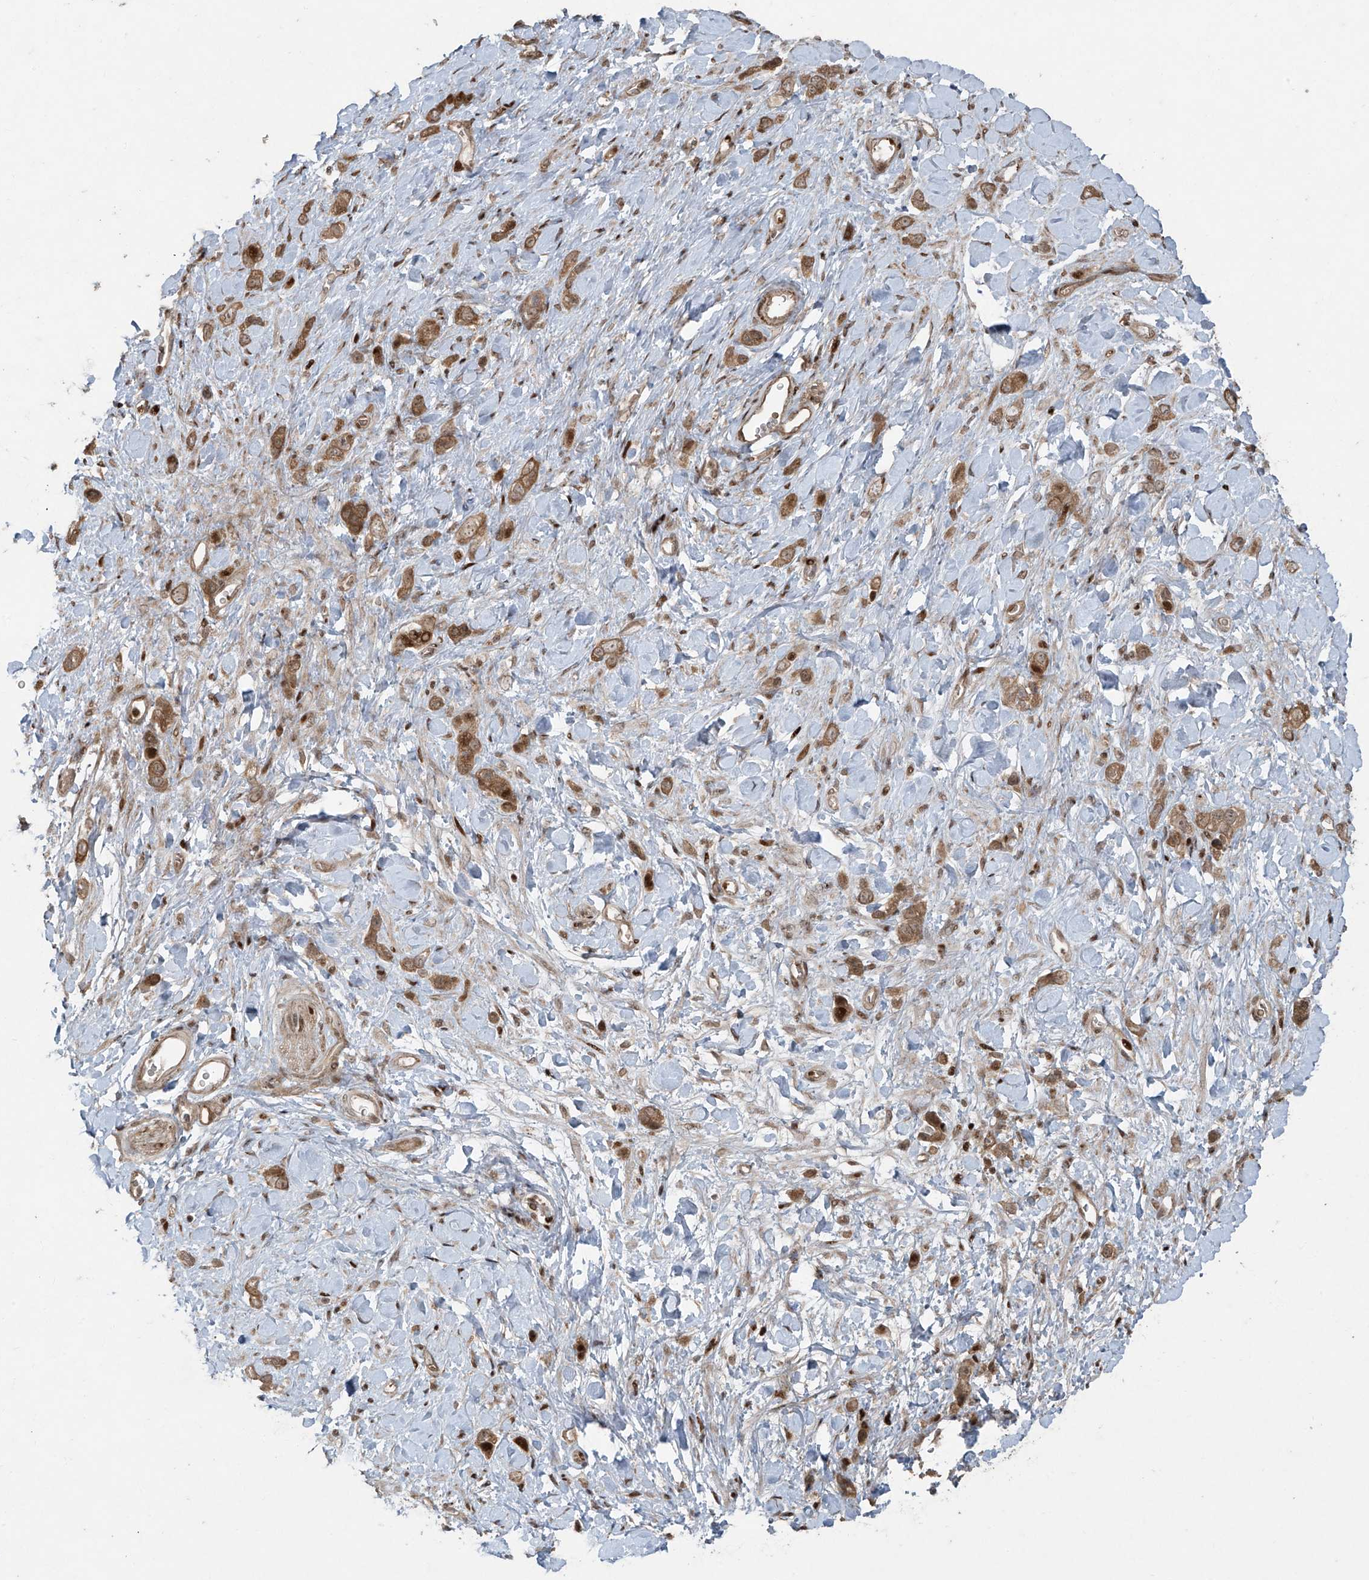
{"staining": {"intensity": "moderate", "quantity": ">75%", "location": "cytoplasmic/membranous"}, "tissue": "stomach cancer", "cell_type": "Tumor cells", "image_type": "cancer", "snomed": [{"axis": "morphology", "description": "Adenocarcinoma, NOS"}, {"axis": "topography", "description": "Stomach"}], "caption": "Immunohistochemistry photomicrograph of human stomach cancer stained for a protein (brown), which shows medium levels of moderate cytoplasmic/membranous positivity in approximately >75% of tumor cells.", "gene": "TTC22", "patient": {"sex": "female", "age": 65}}